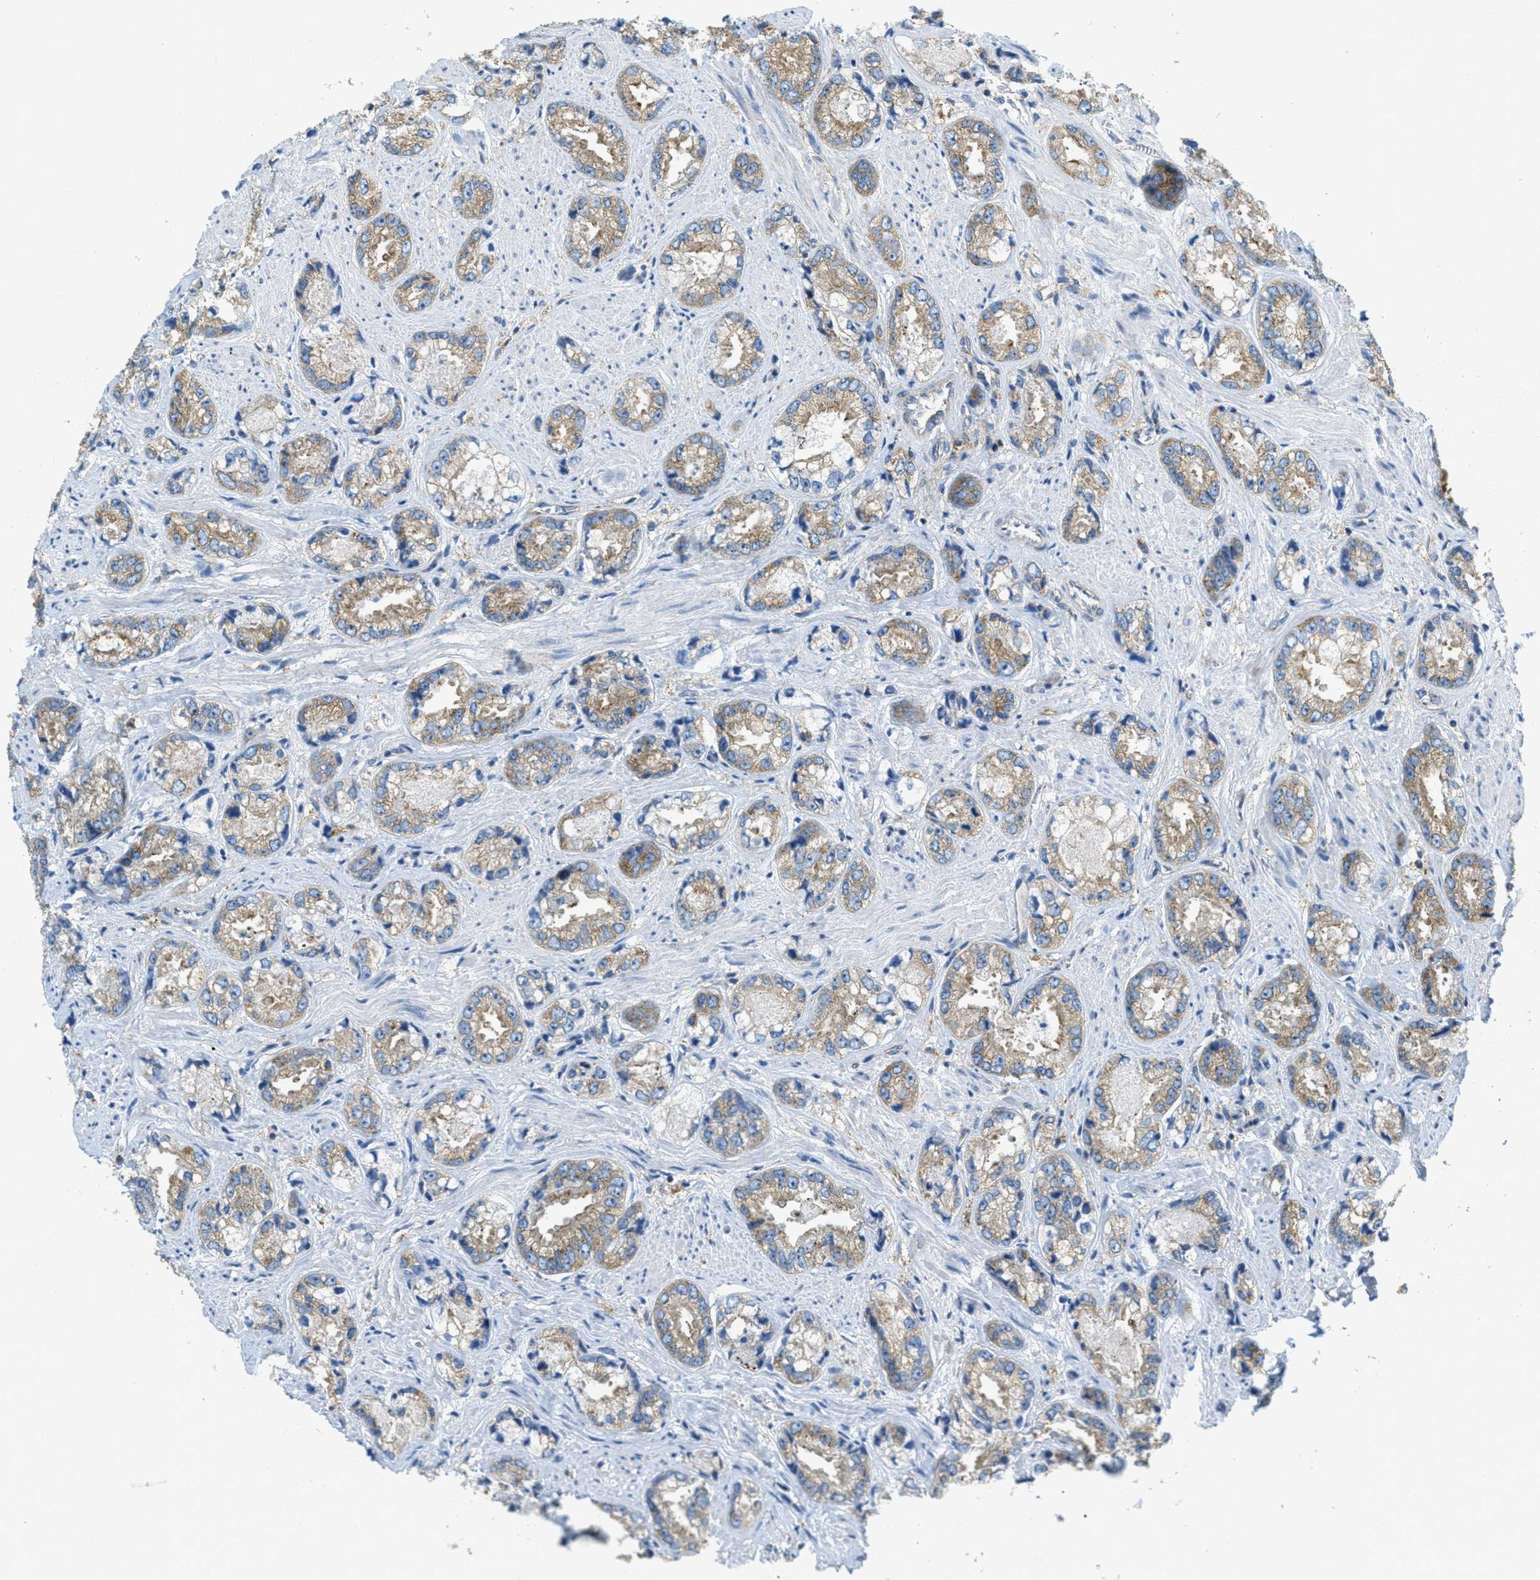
{"staining": {"intensity": "moderate", "quantity": ">75%", "location": "cytoplasmic/membranous"}, "tissue": "prostate cancer", "cell_type": "Tumor cells", "image_type": "cancer", "snomed": [{"axis": "morphology", "description": "Adenocarcinoma, High grade"}, {"axis": "topography", "description": "Prostate"}], "caption": "A medium amount of moderate cytoplasmic/membranous staining is present in about >75% of tumor cells in prostate cancer tissue. The protein is stained brown, and the nuclei are stained in blue (DAB (3,3'-diaminobenzidine) IHC with brightfield microscopy, high magnification).", "gene": "AP2B1", "patient": {"sex": "male", "age": 61}}